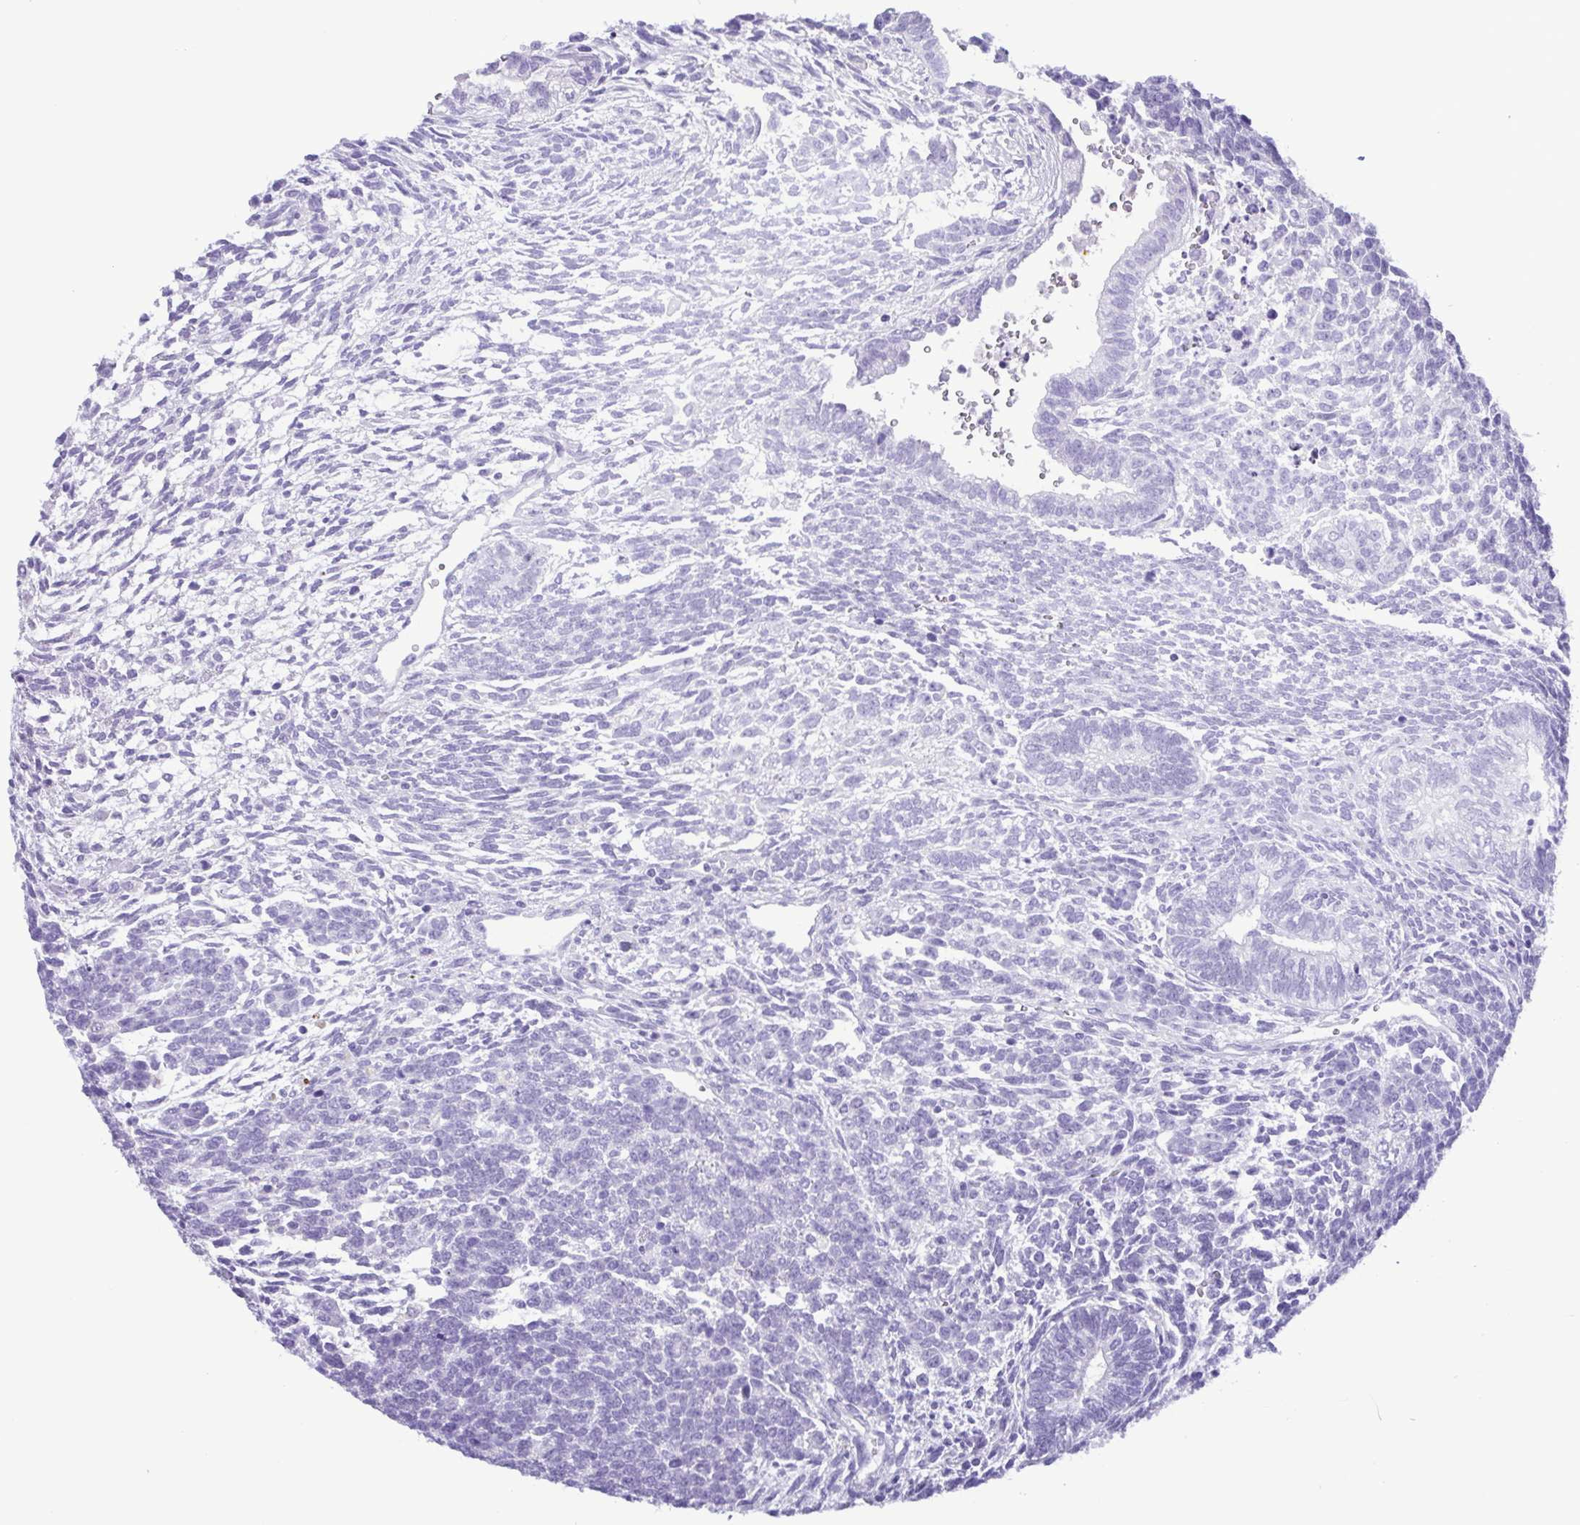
{"staining": {"intensity": "negative", "quantity": "none", "location": "none"}, "tissue": "testis cancer", "cell_type": "Tumor cells", "image_type": "cancer", "snomed": [{"axis": "morphology", "description": "Carcinoma, Embryonal, NOS"}, {"axis": "topography", "description": "Testis"}], "caption": "High magnification brightfield microscopy of testis embryonal carcinoma stained with DAB (brown) and counterstained with hematoxylin (blue): tumor cells show no significant staining.", "gene": "LTF", "patient": {"sex": "male", "age": 23}}